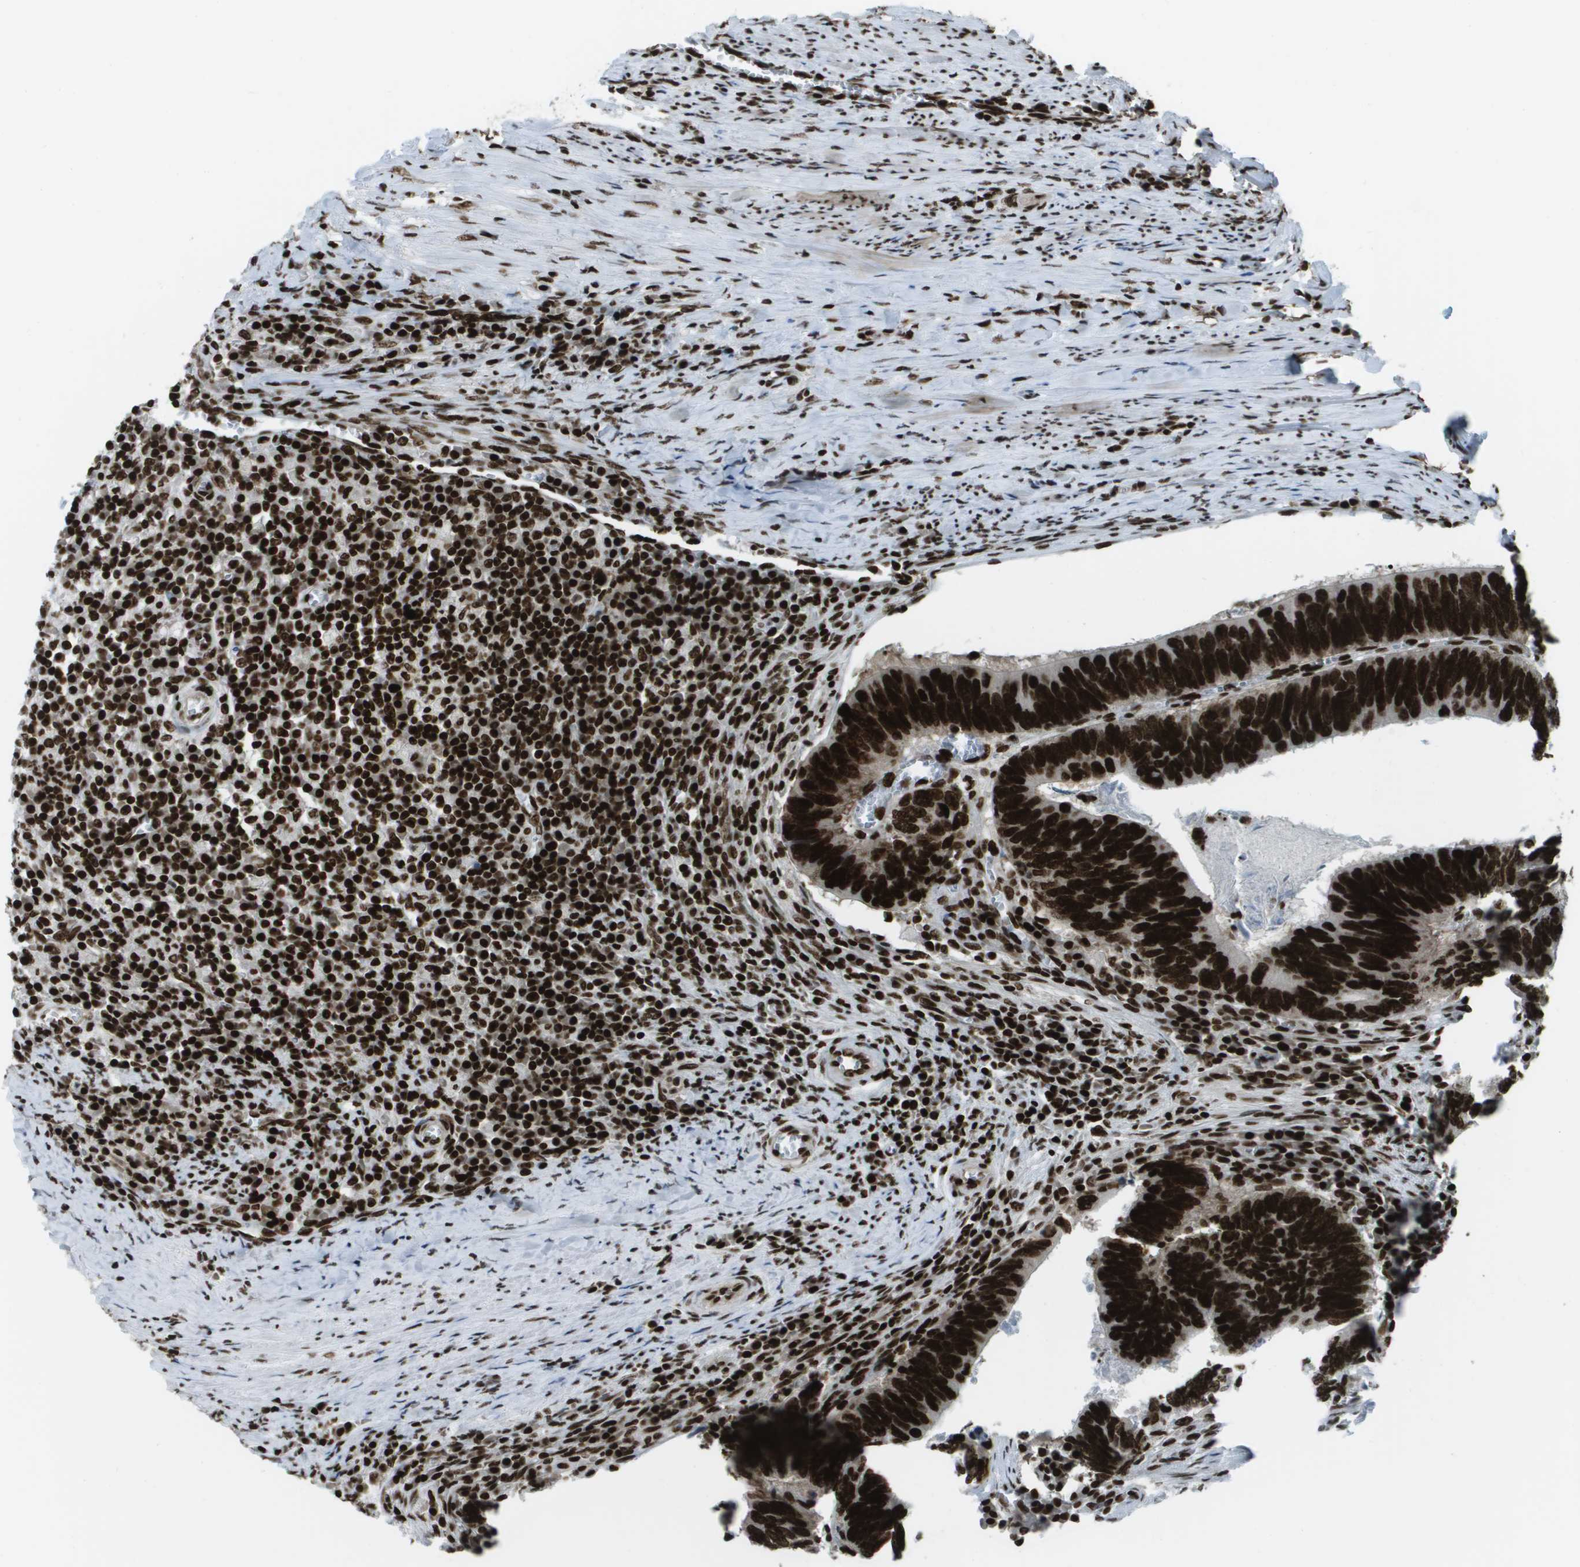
{"staining": {"intensity": "strong", "quantity": ">75%", "location": "nuclear"}, "tissue": "colorectal cancer", "cell_type": "Tumor cells", "image_type": "cancer", "snomed": [{"axis": "morphology", "description": "Adenocarcinoma, NOS"}, {"axis": "topography", "description": "Colon"}], "caption": "The immunohistochemical stain highlights strong nuclear positivity in tumor cells of colorectal cancer tissue.", "gene": "GLYR1", "patient": {"sex": "male", "age": 72}}